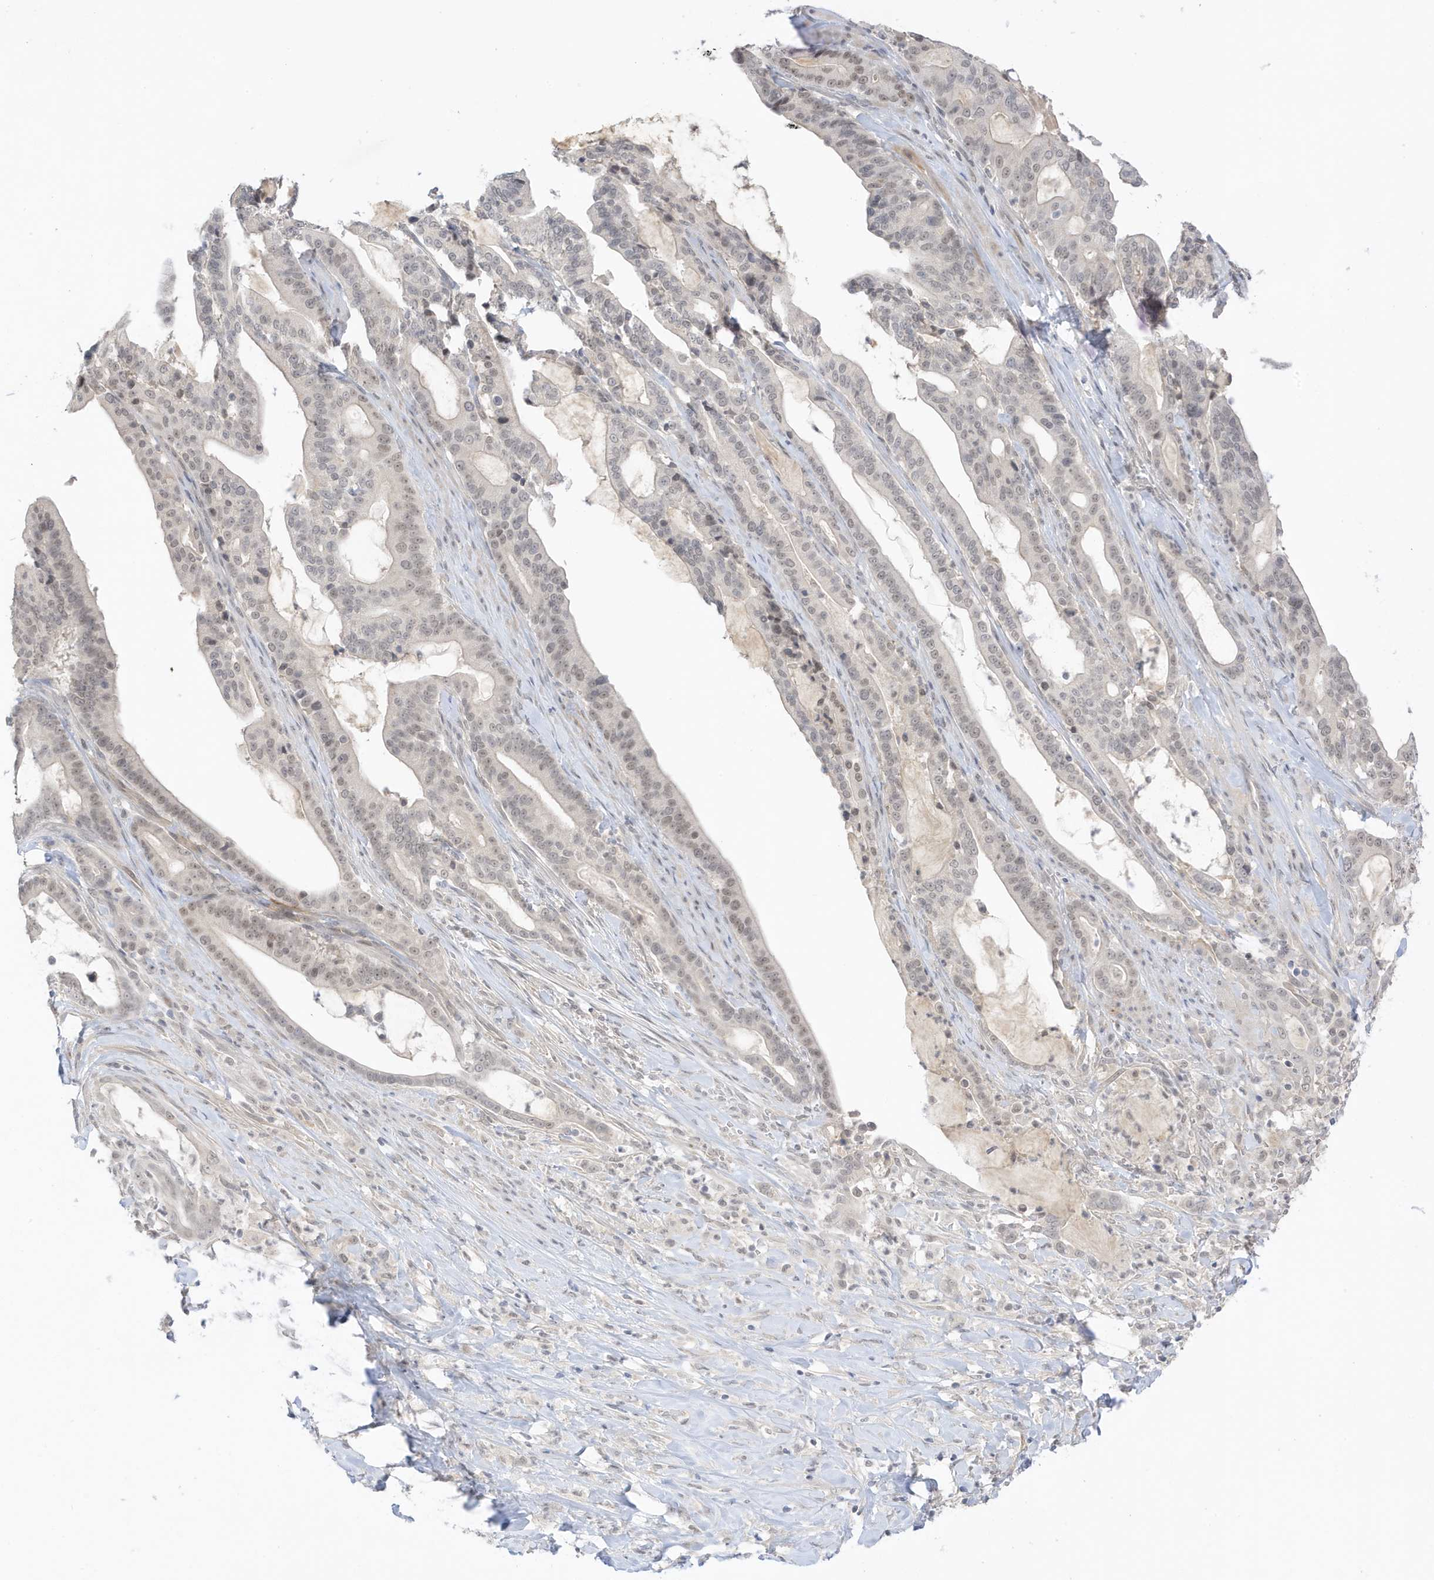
{"staining": {"intensity": "negative", "quantity": "none", "location": "none"}, "tissue": "pancreatic cancer", "cell_type": "Tumor cells", "image_type": "cancer", "snomed": [{"axis": "morphology", "description": "Adenocarcinoma, NOS"}, {"axis": "topography", "description": "Pancreas"}], "caption": "High power microscopy photomicrograph of an immunohistochemistry (IHC) image of pancreatic cancer, revealing no significant staining in tumor cells.", "gene": "MSL3", "patient": {"sex": "male", "age": 63}}